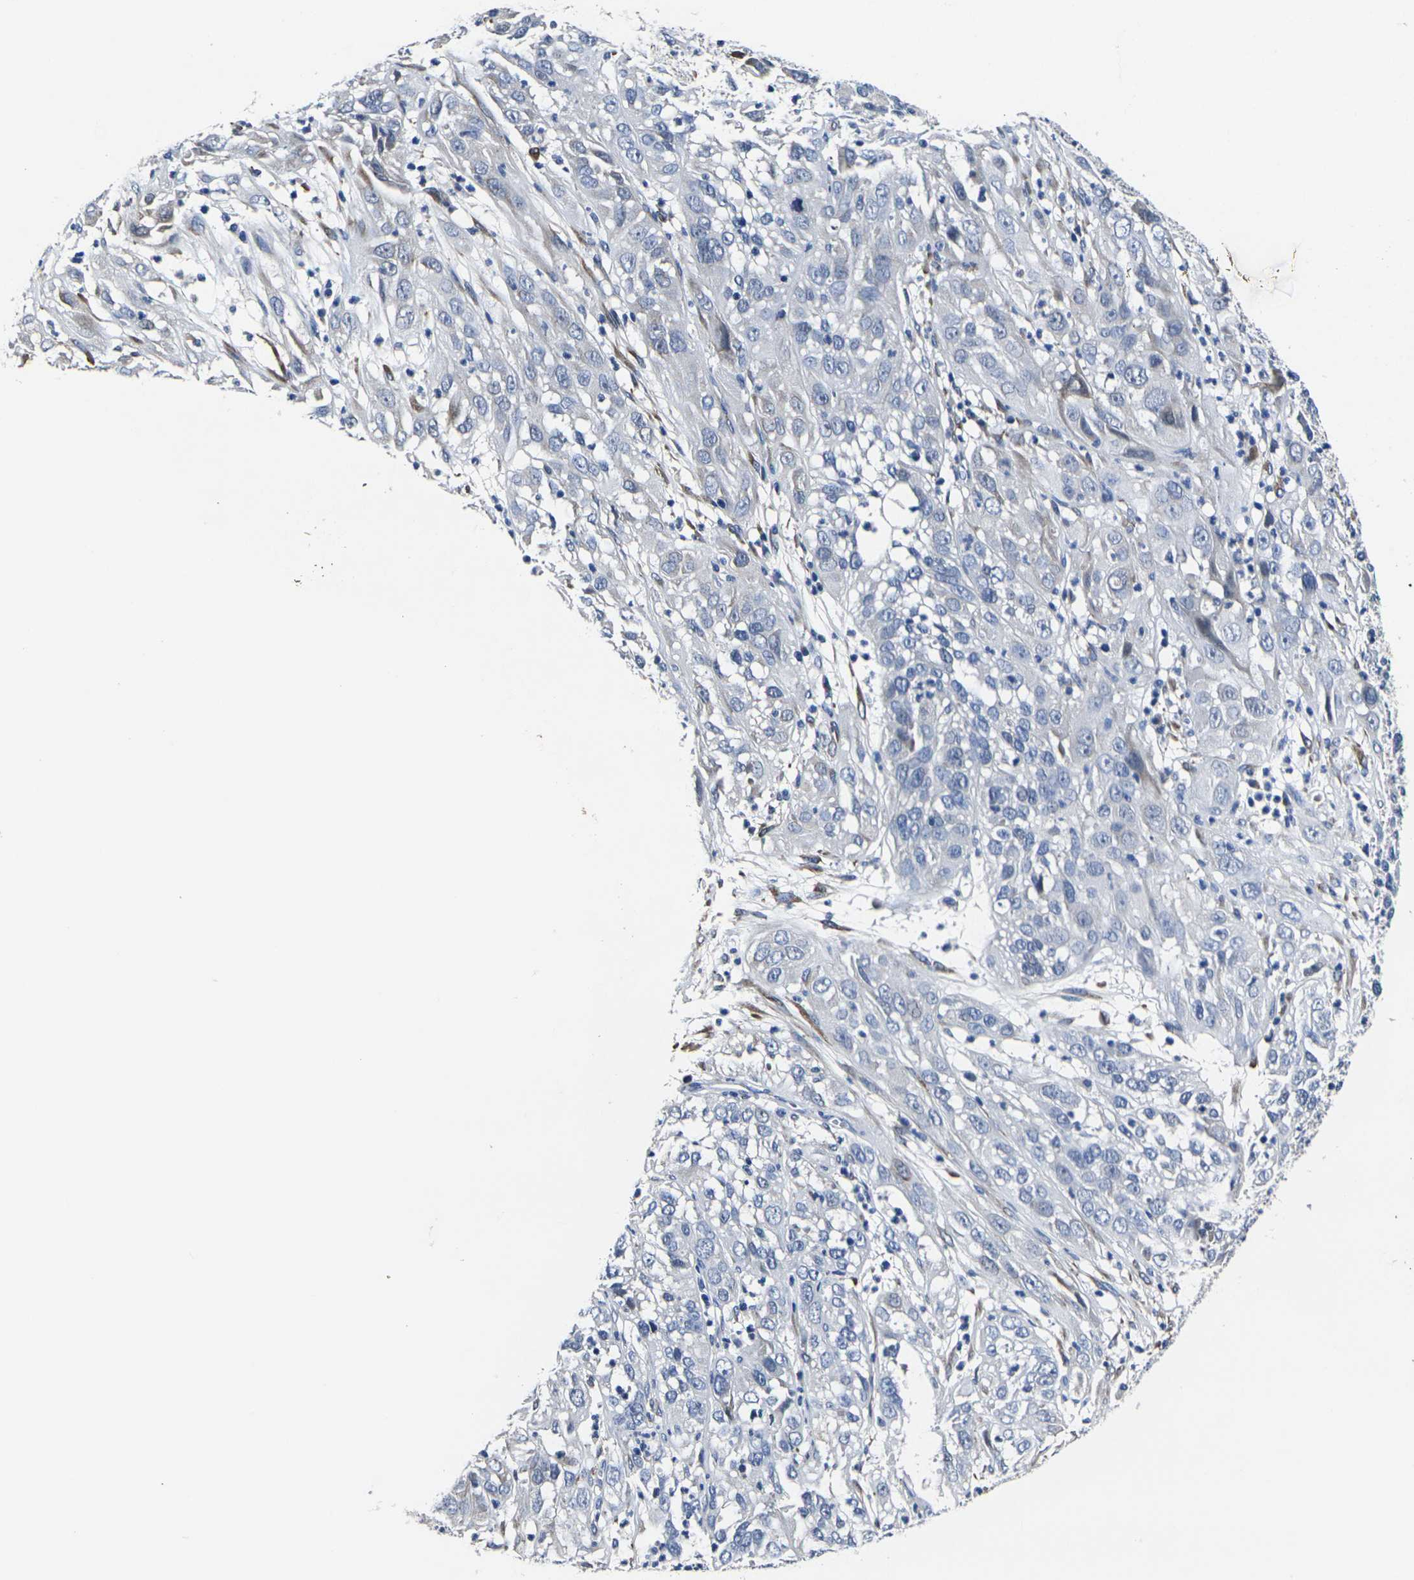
{"staining": {"intensity": "negative", "quantity": "none", "location": "none"}, "tissue": "cervical cancer", "cell_type": "Tumor cells", "image_type": "cancer", "snomed": [{"axis": "morphology", "description": "Squamous cell carcinoma, NOS"}, {"axis": "topography", "description": "Cervix"}], "caption": "Immunohistochemistry (IHC) of cervical cancer (squamous cell carcinoma) reveals no staining in tumor cells.", "gene": "CYP2C8", "patient": {"sex": "female", "age": 32}}